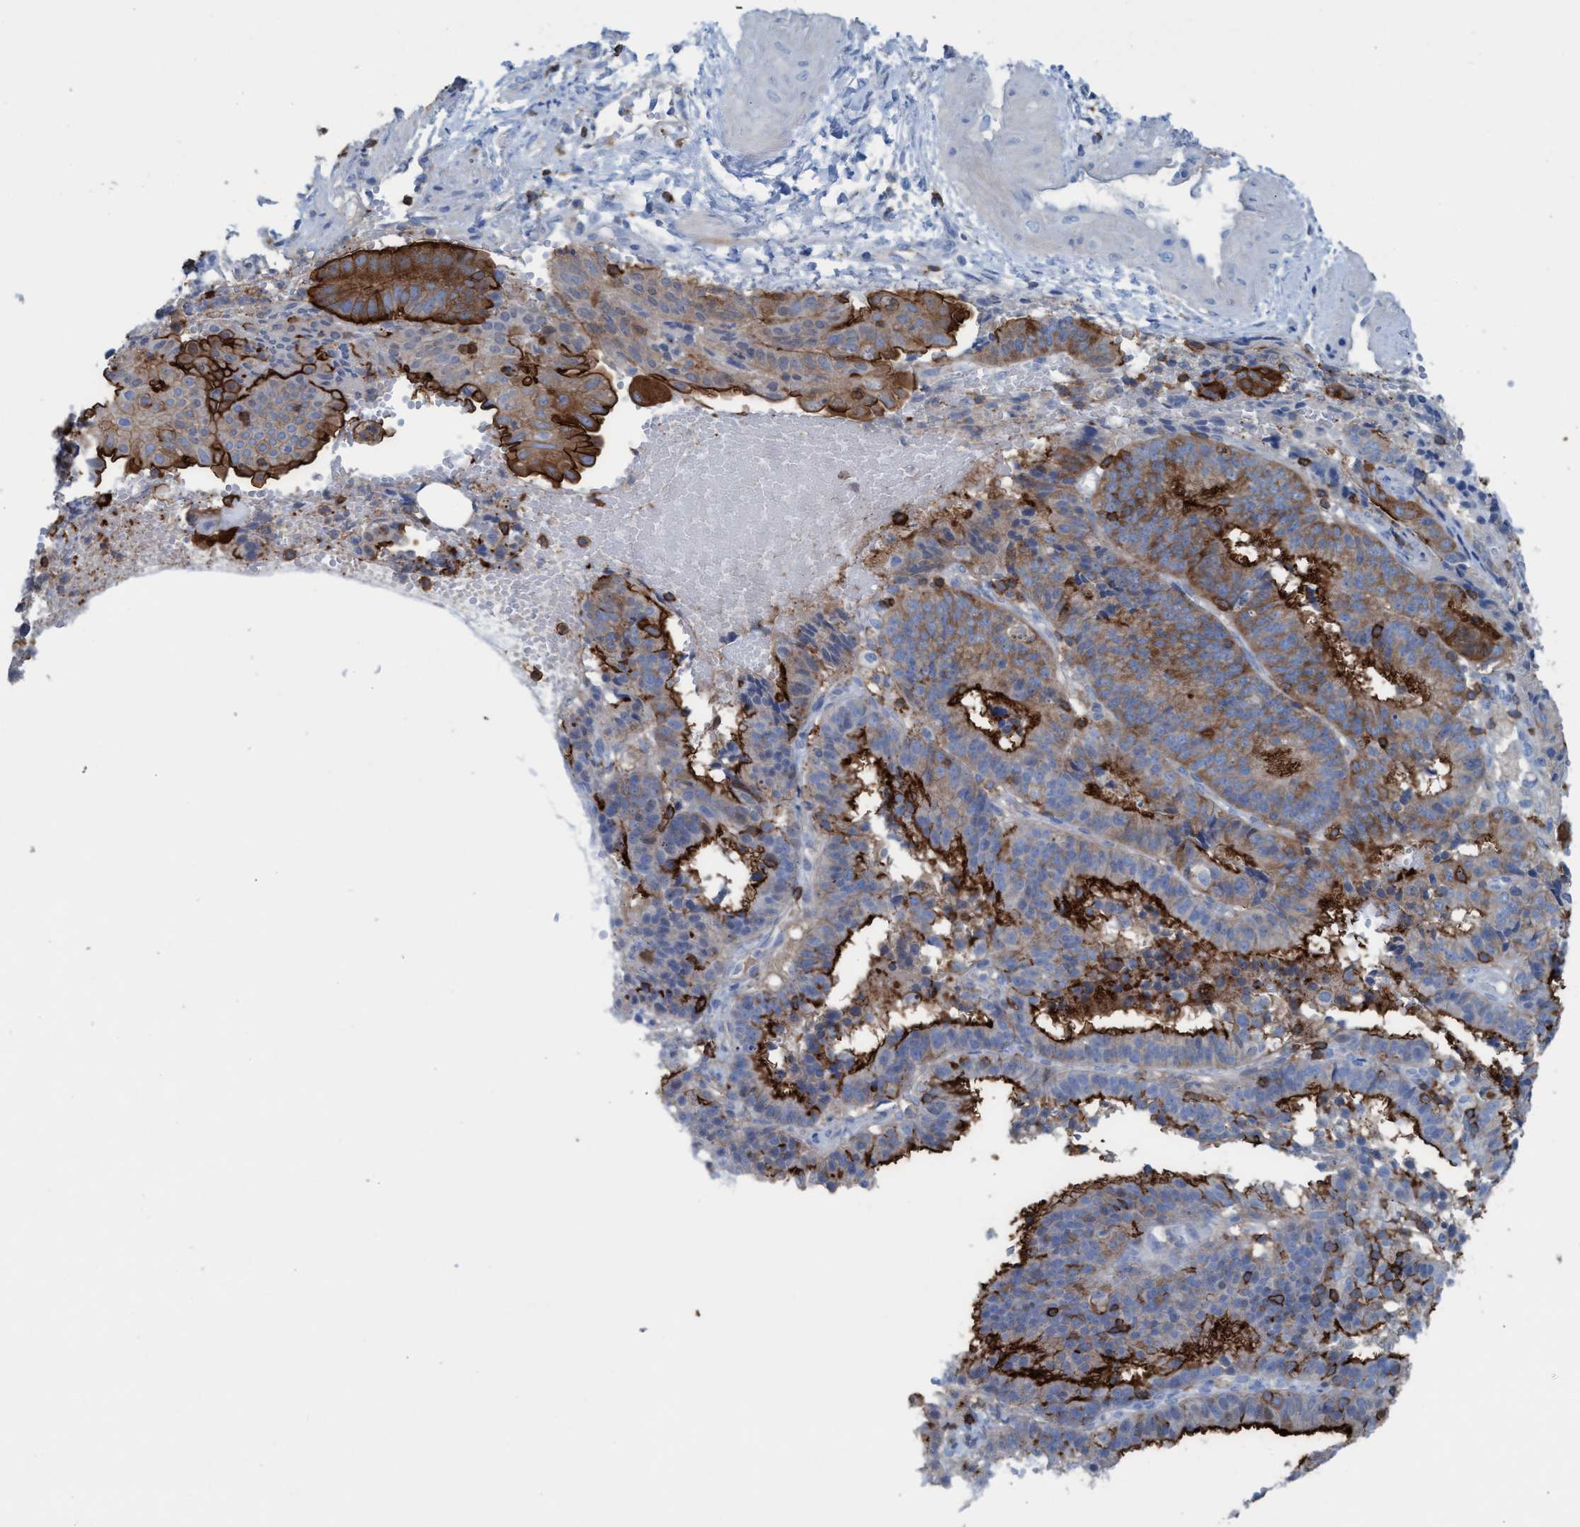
{"staining": {"intensity": "strong", "quantity": "25%-75%", "location": "cytoplasmic/membranous"}, "tissue": "endometrial cancer", "cell_type": "Tumor cells", "image_type": "cancer", "snomed": [{"axis": "morphology", "description": "Adenocarcinoma, NOS"}, {"axis": "topography", "description": "Endometrium"}], "caption": "IHC of endometrial adenocarcinoma demonstrates high levels of strong cytoplasmic/membranous positivity in approximately 25%-75% of tumor cells. (Stains: DAB in brown, nuclei in blue, Microscopy: brightfield microscopy at high magnification).", "gene": "EZR", "patient": {"sex": "female", "age": 51}}